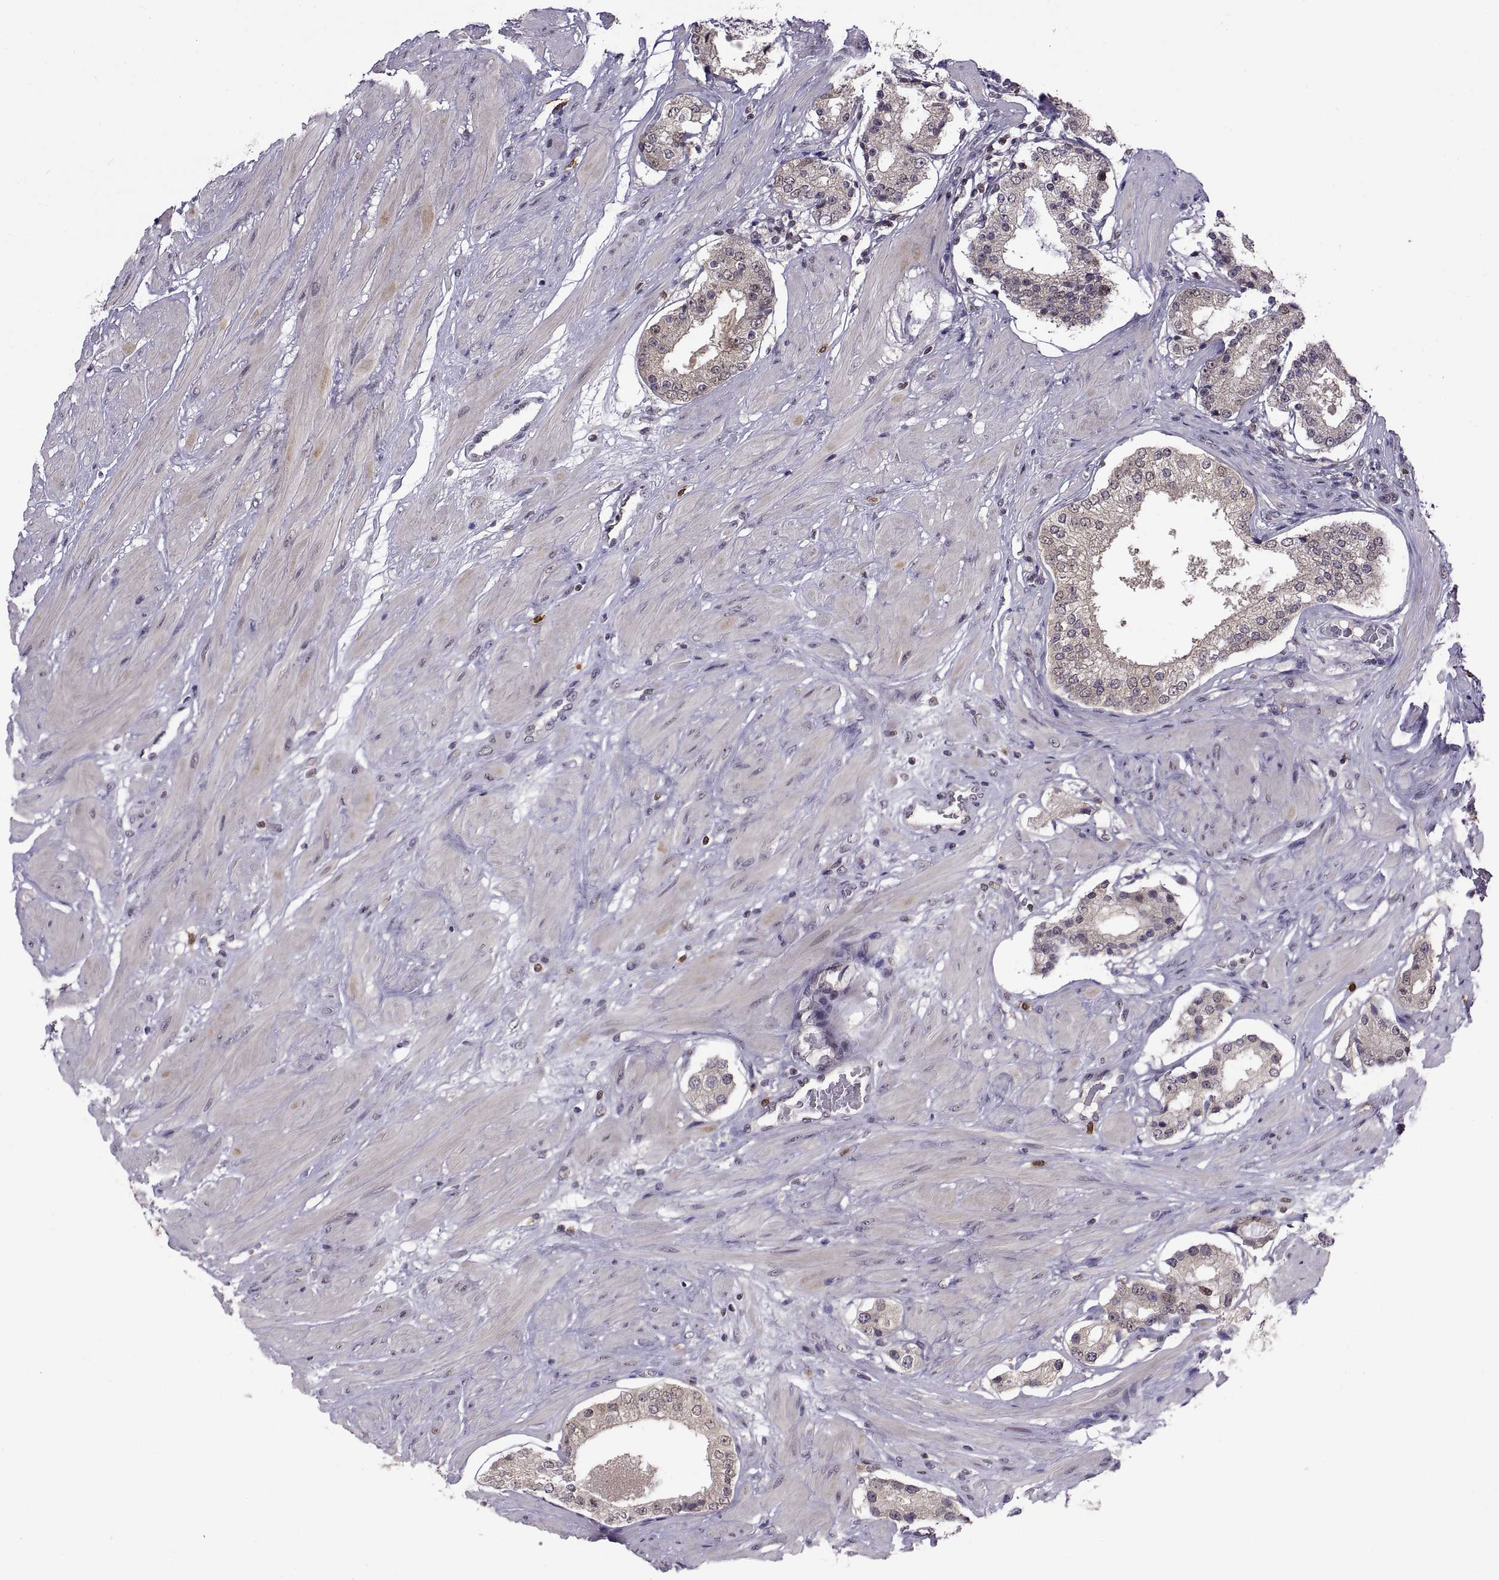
{"staining": {"intensity": "weak", "quantity": "25%-75%", "location": "cytoplasmic/membranous"}, "tissue": "prostate cancer", "cell_type": "Tumor cells", "image_type": "cancer", "snomed": [{"axis": "morphology", "description": "Adenocarcinoma, Low grade"}, {"axis": "topography", "description": "Prostate"}], "caption": "Brown immunohistochemical staining in human prostate low-grade adenocarcinoma shows weak cytoplasmic/membranous expression in about 25%-75% of tumor cells.", "gene": "CHFR", "patient": {"sex": "male", "age": 60}}